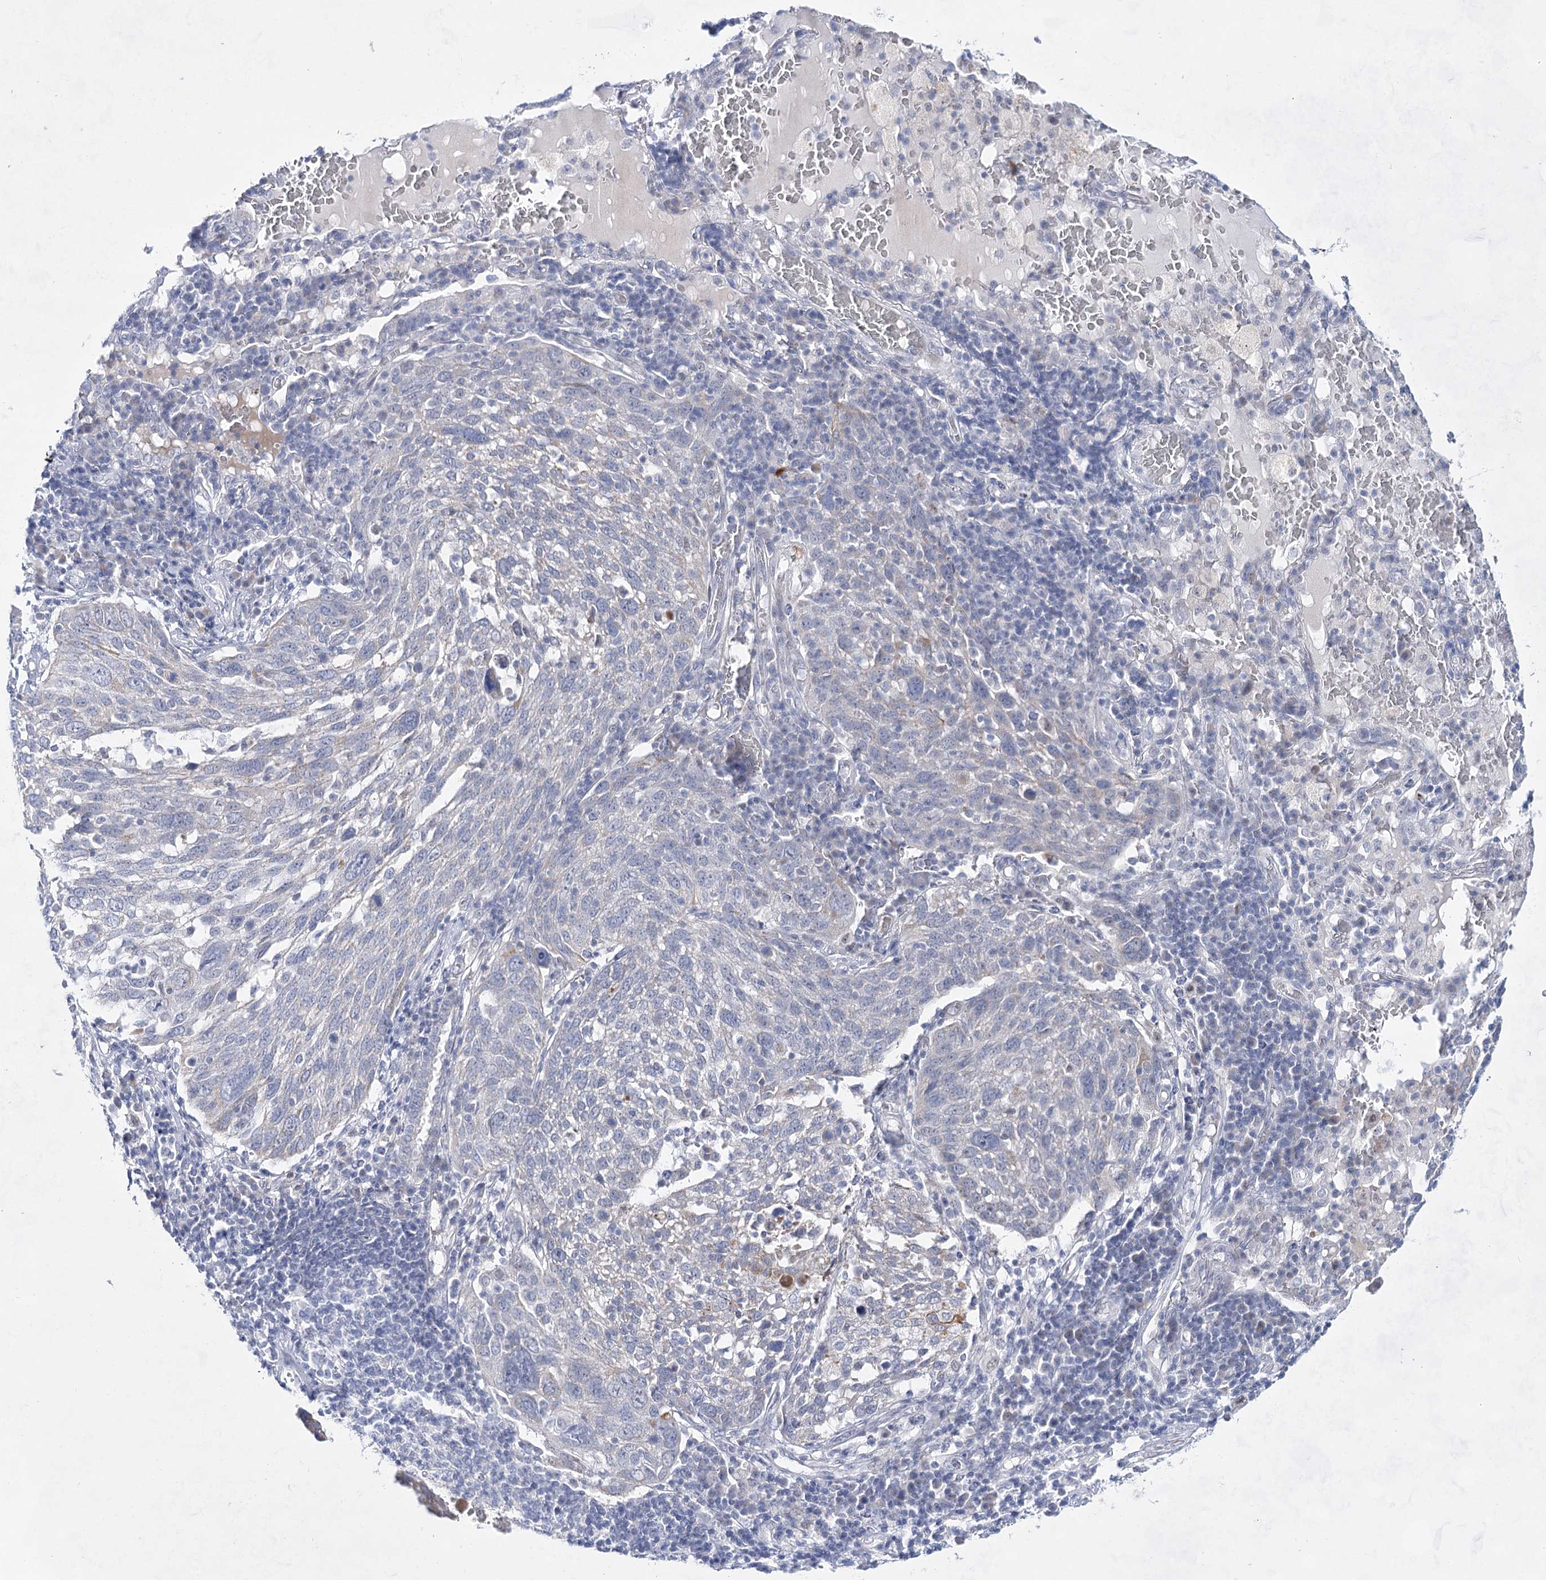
{"staining": {"intensity": "negative", "quantity": "none", "location": "none"}, "tissue": "lung cancer", "cell_type": "Tumor cells", "image_type": "cancer", "snomed": [{"axis": "morphology", "description": "Squamous cell carcinoma, NOS"}, {"axis": "topography", "description": "Lung"}], "caption": "An immunohistochemistry (IHC) photomicrograph of lung cancer is shown. There is no staining in tumor cells of lung cancer.", "gene": "BPHL", "patient": {"sex": "male", "age": 65}}